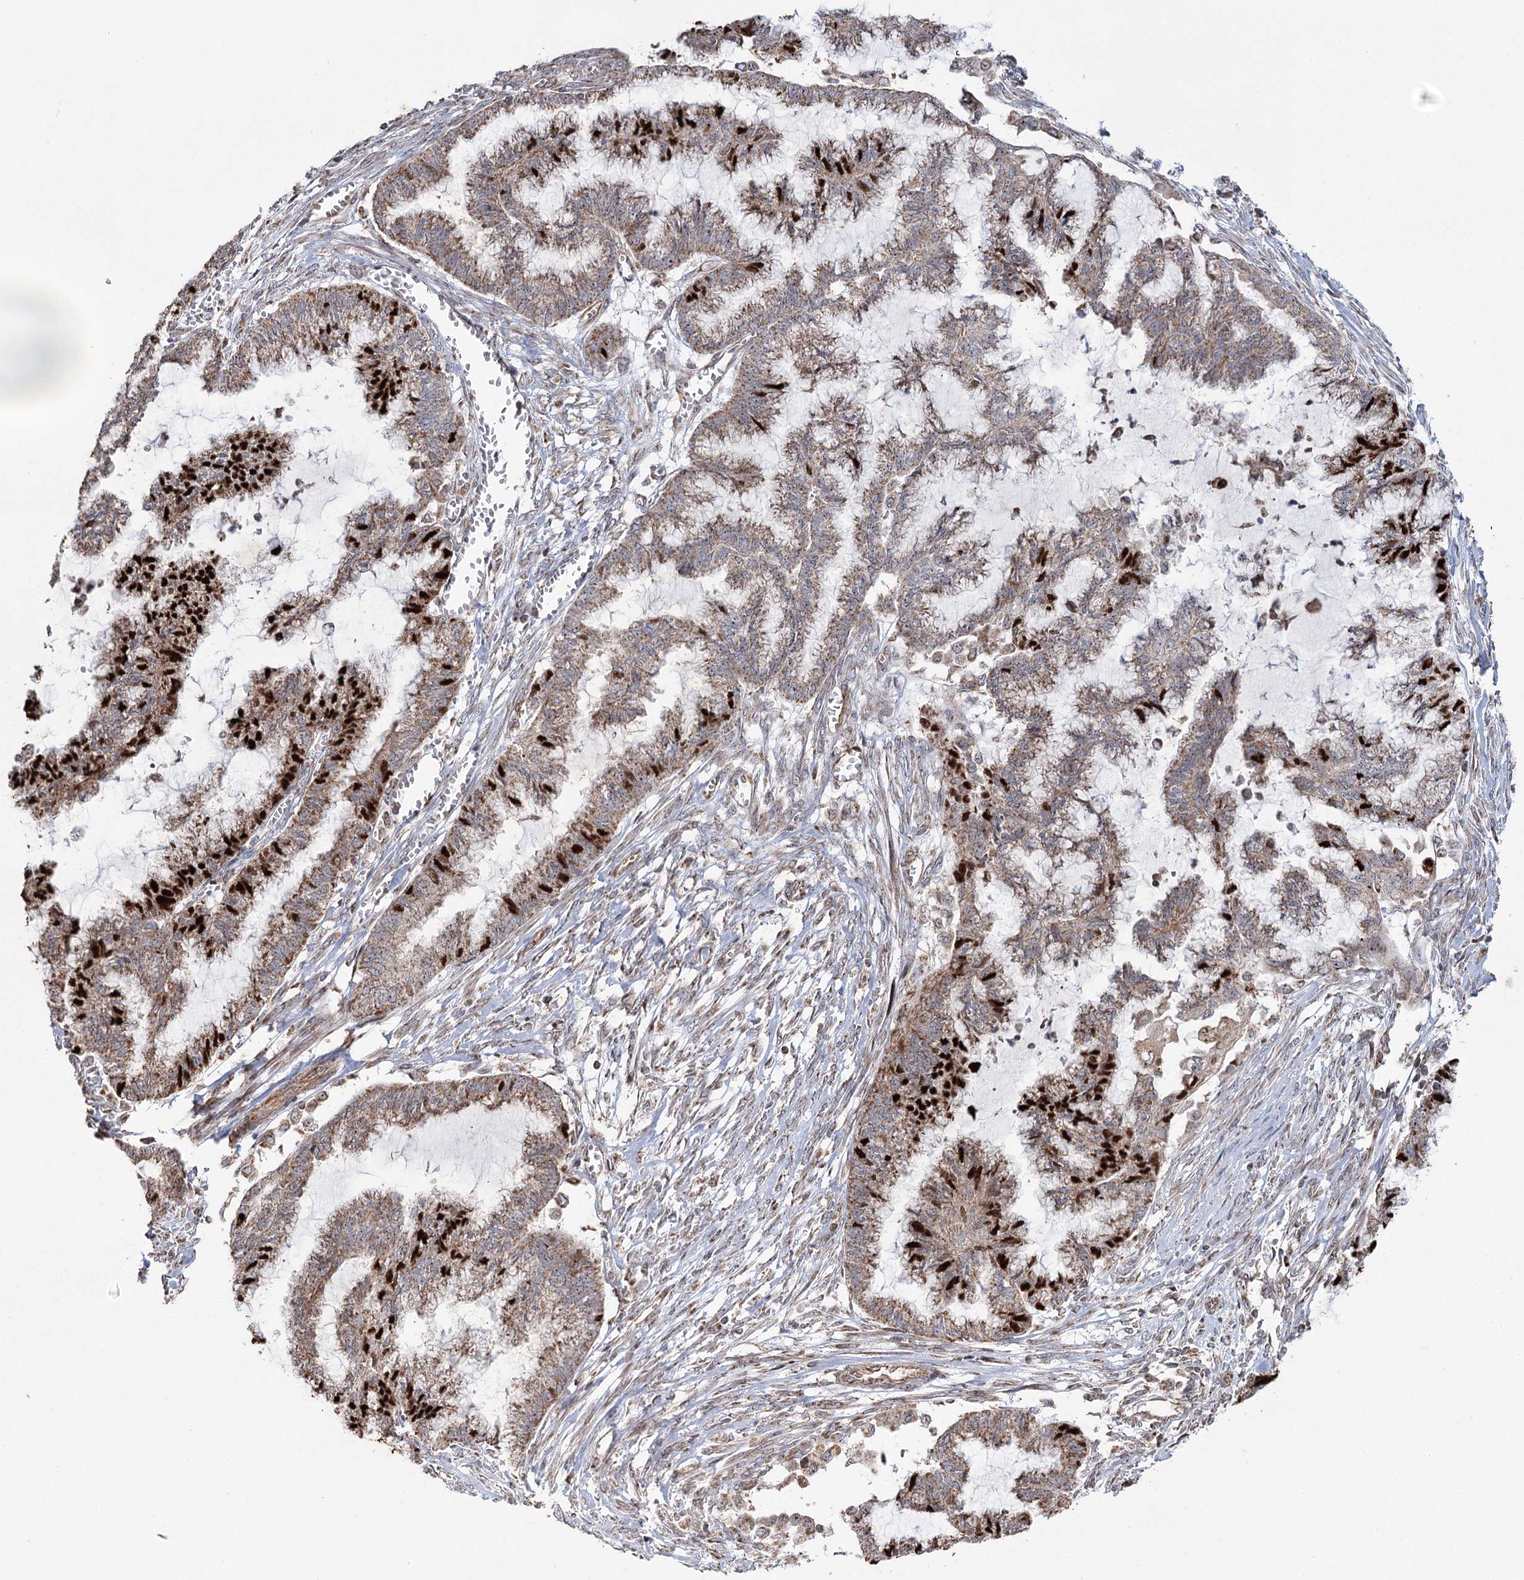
{"staining": {"intensity": "moderate", "quantity": ">75%", "location": "cytoplasmic/membranous,nuclear"}, "tissue": "endometrial cancer", "cell_type": "Tumor cells", "image_type": "cancer", "snomed": [{"axis": "morphology", "description": "Adenocarcinoma, NOS"}, {"axis": "topography", "description": "Endometrium"}], "caption": "Brown immunohistochemical staining in endometrial cancer (adenocarcinoma) displays moderate cytoplasmic/membranous and nuclear staining in approximately >75% of tumor cells.", "gene": "STEEP1", "patient": {"sex": "female", "age": 86}}